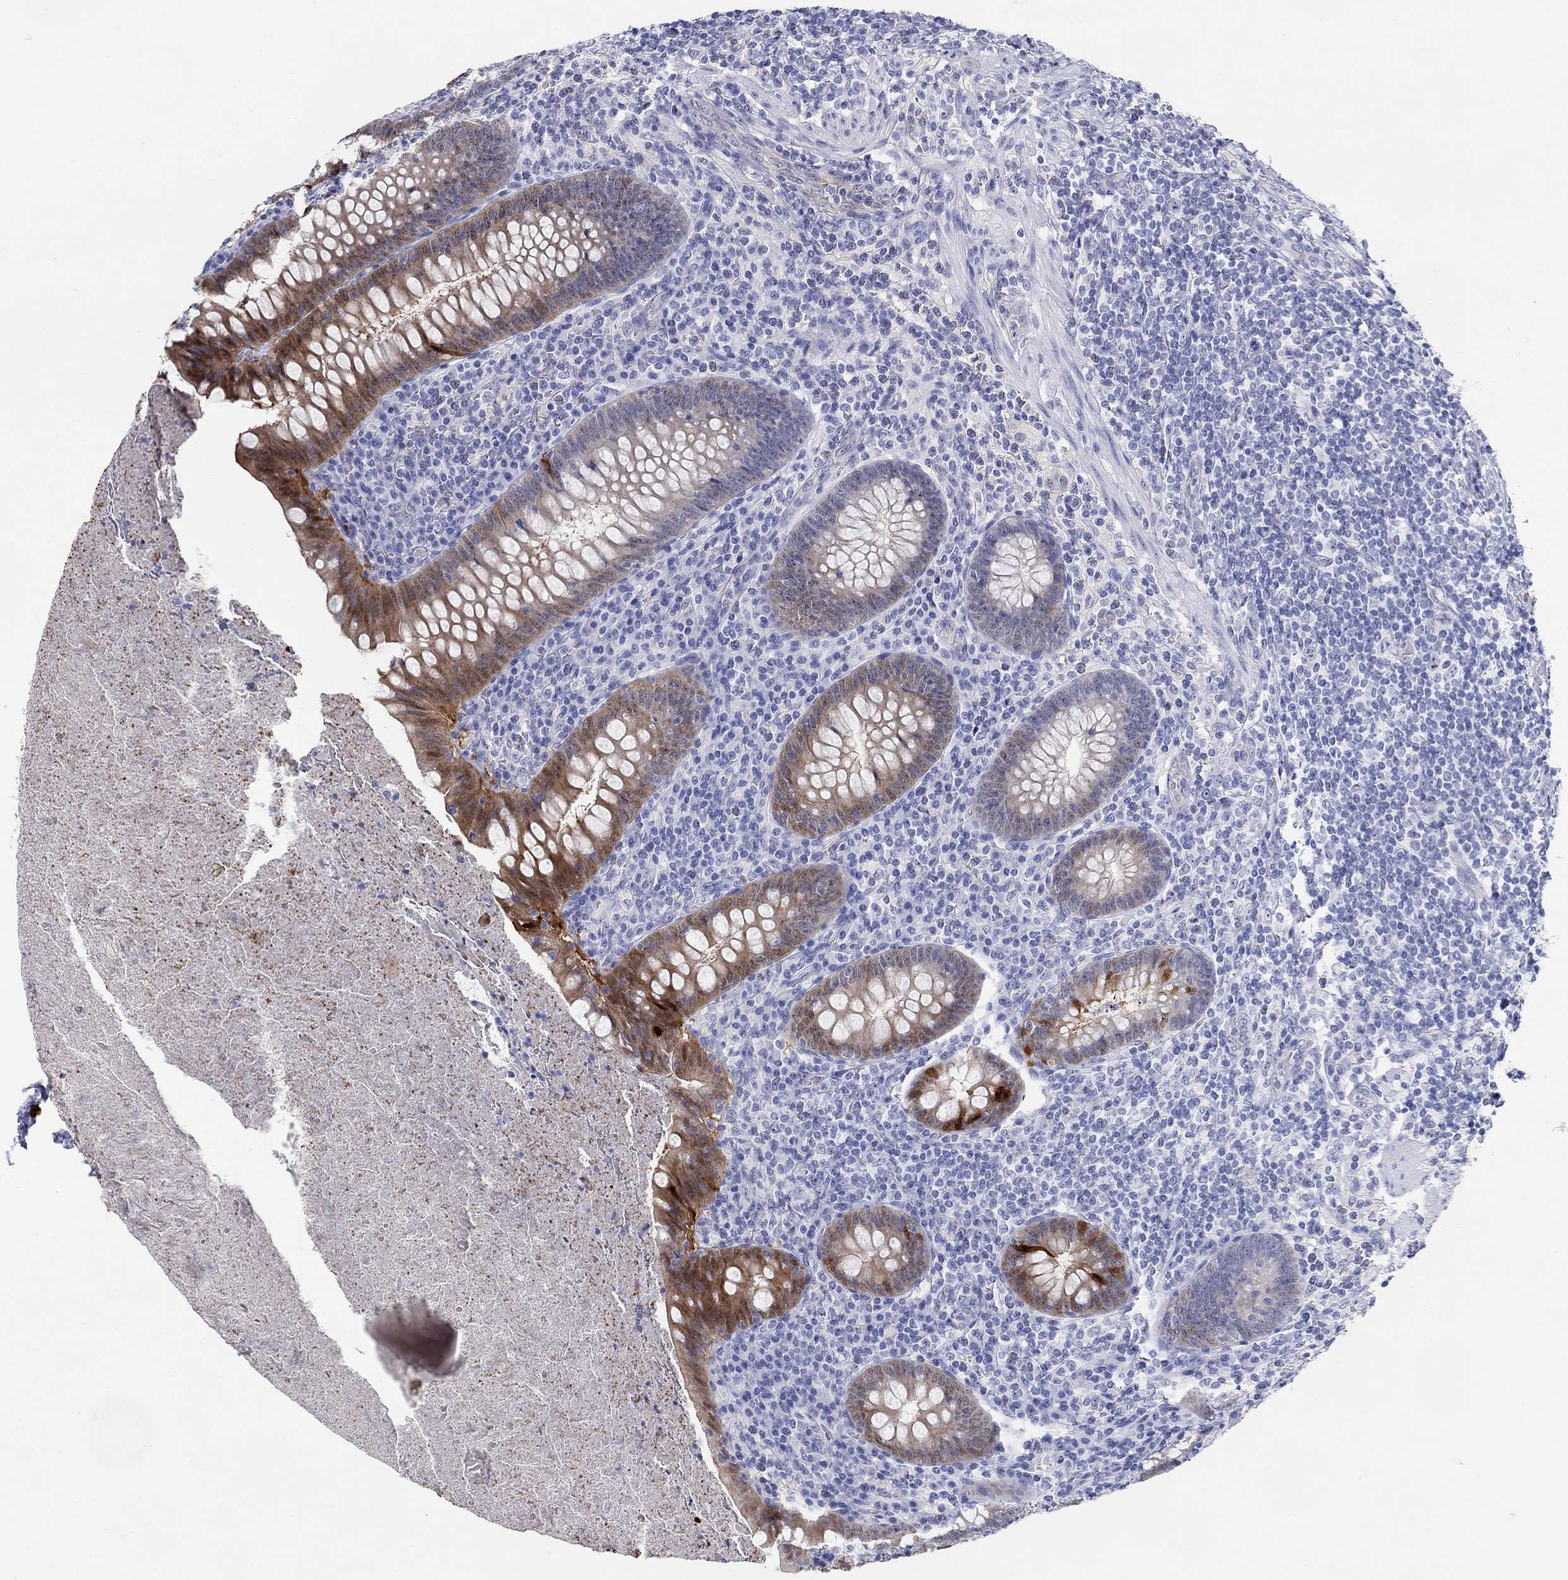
{"staining": {"intensity": "strong", "quantity": "<25%", "location": "cytoplasmic/membranous"}, "tissue": "appendix", "cell_type": "Glandular cells", "image_type": "normal", "snomed": [{"axis": "morphology", "description": "Normal tissue, NOS"}, {"axis": "topography", "description": "Appendix"}], "caption": "Protein expression analysis of normal appendix displays strong cytoplasmic/membranous staining in about <25% of glandular cells.", "gene": "AKR1C1", "patient": {"sex": "male", "age": 47}}